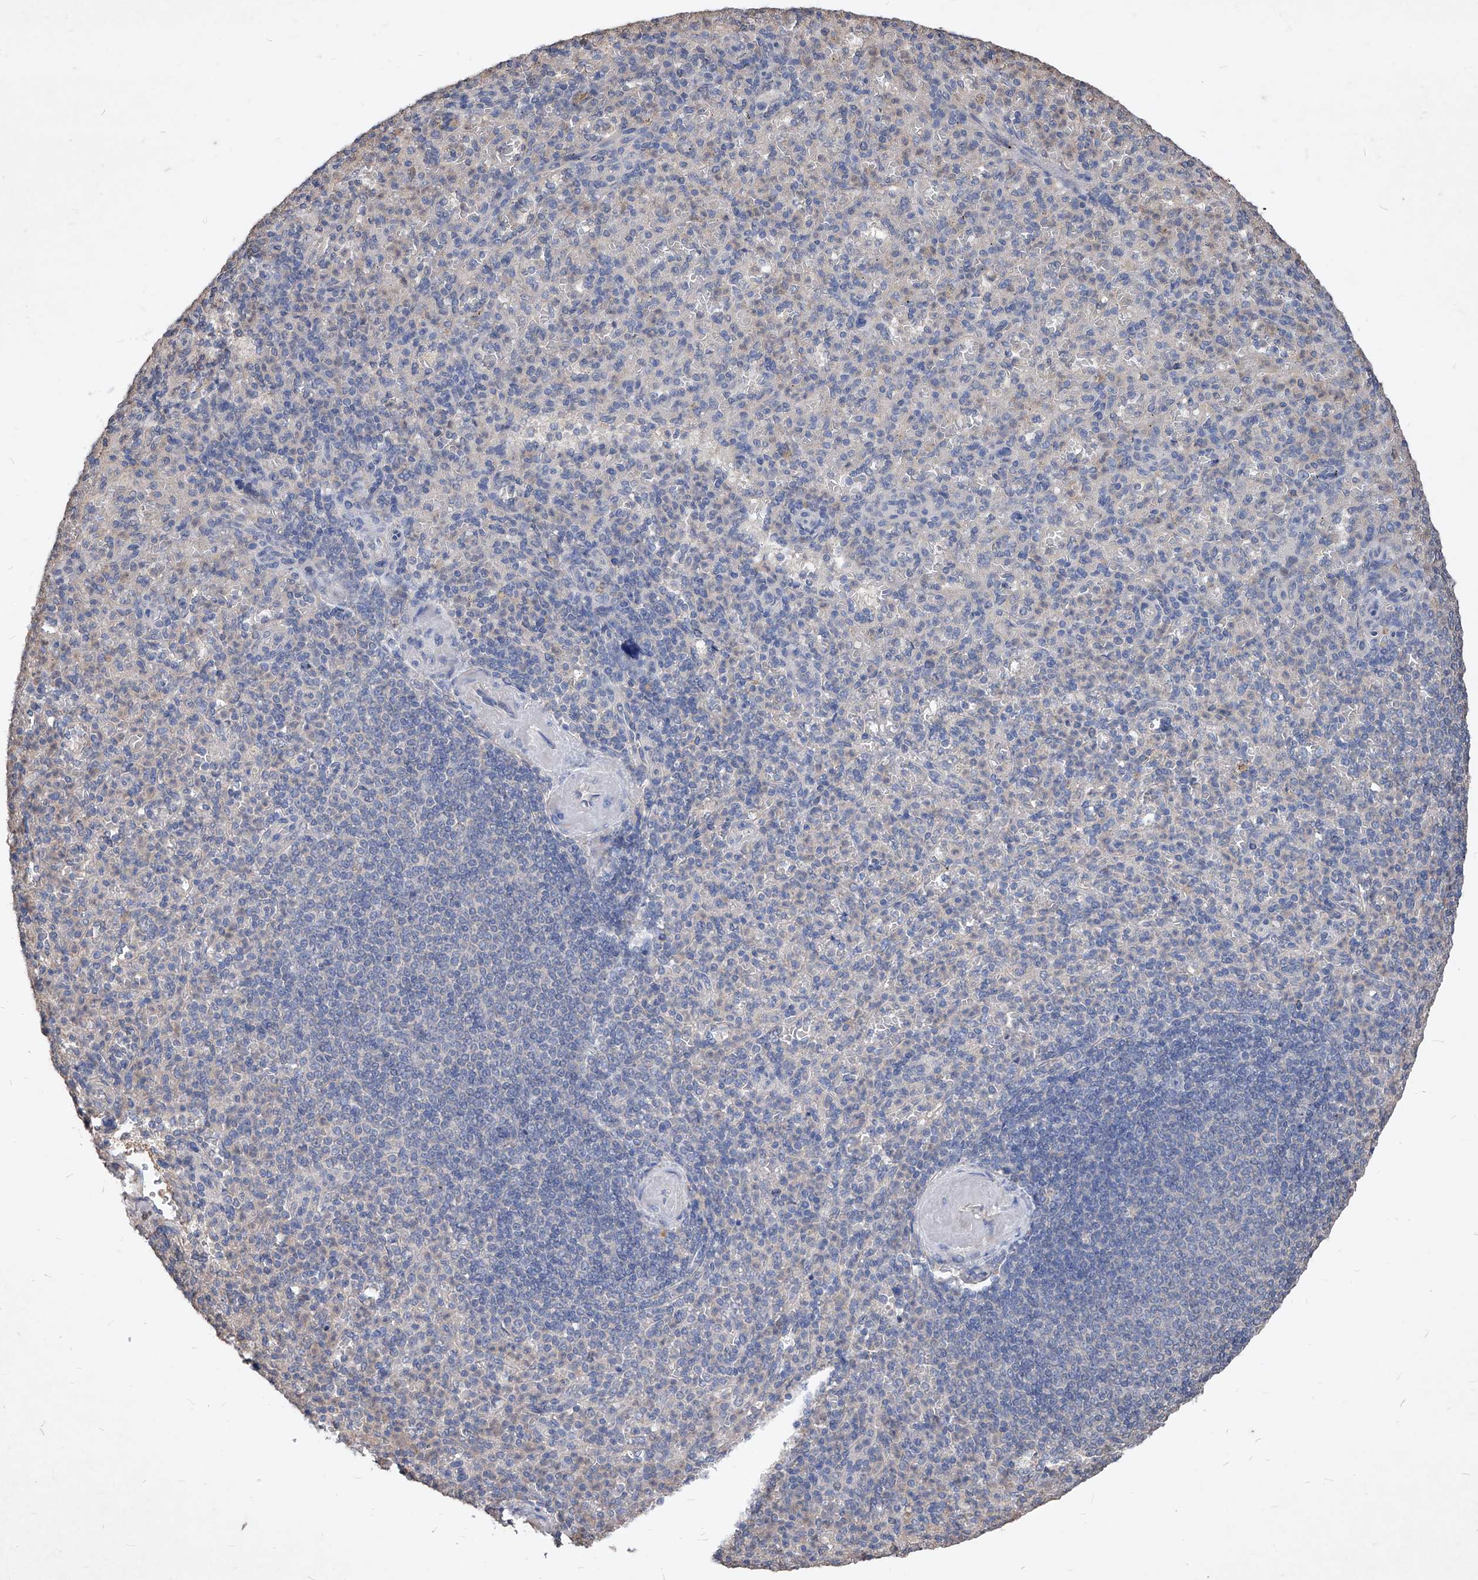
{"staining": {"intensity": "negative", "quantity": "none", "location": "none"}, "tissue": "spleen", "cell_type": "Cells in red pulp", "image_type": "normal", "snomed": [{"axis": "morphology", "description": "Normal tissue, NOS"}, {"axis": "topography", "description": "Spleen"}], "caption": "An immunohistochemistry (IHC) image of unremarkable spleen is shown. There is no staining in cells in red pulp of spleen. Brightfield microscopy of immunohistochemistry (IHC) stained with DAB (3,3'-diaminobenzidine) (brown) and hematoxylin (blue), captured at high magnification.", "gene": "SYNGR1", "patient": {"sex": "female", "age": 74}}